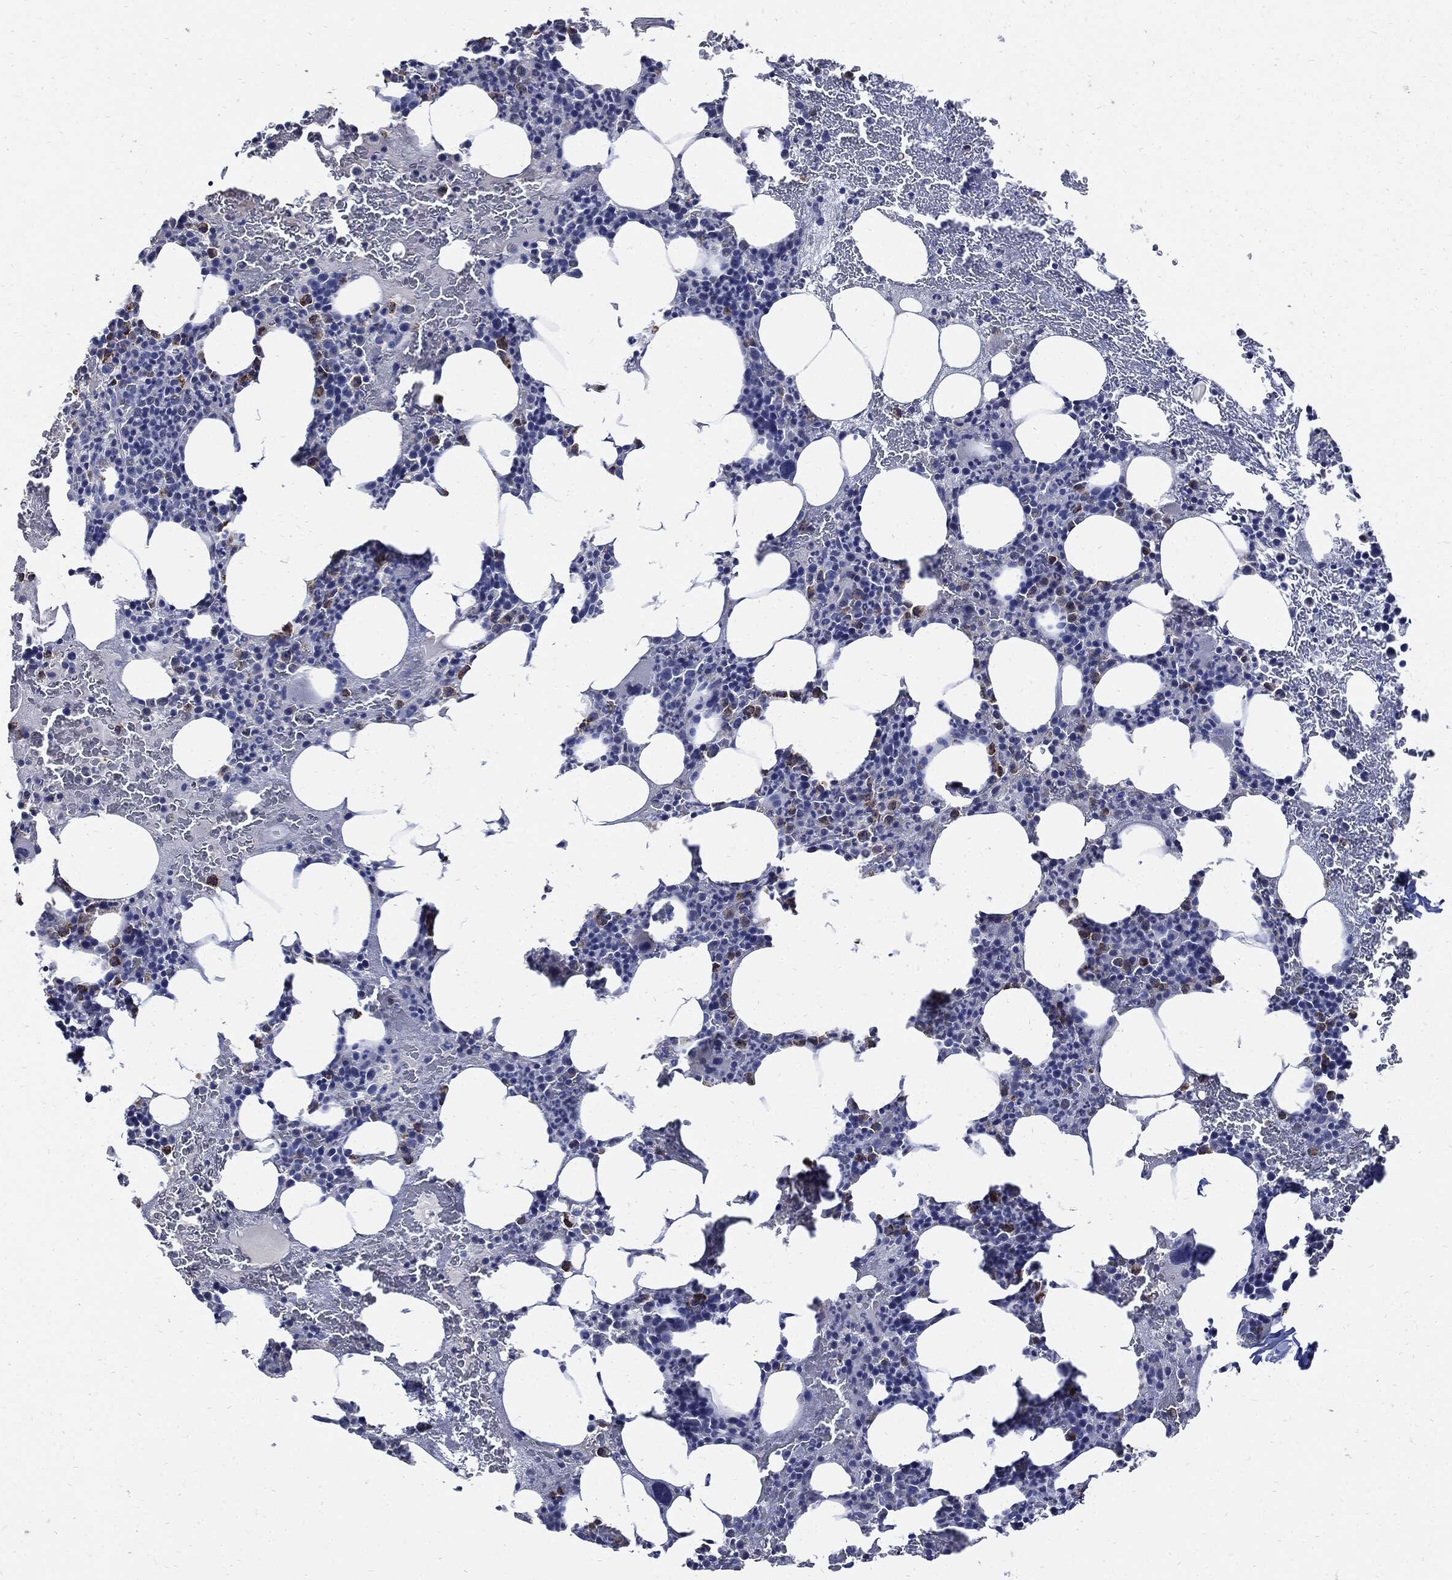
{"staining": {"intensity": "moderate", "quantity": "<25%", "location": "cytoplasmic/membranous"}, "tissue": "bone marrow", "cell_type": "Hematopoietic cells", "image_type": "normal", "snomed": [{"axis": "morphology", "description": "Normal tissue, NOS"}, {"axis": "topography", "description": "Bone marrow"}], "caption": "Immunohistochemistry (IHC) image of unremarkable human bone marrow stained for a protein (brown), which demonstrates low levels of moderate cytoplasmic/membranous expression in about <25% of hematopoietic cells.", "gene": "CPE", "patient": {"sex": "male", "age": 83}}